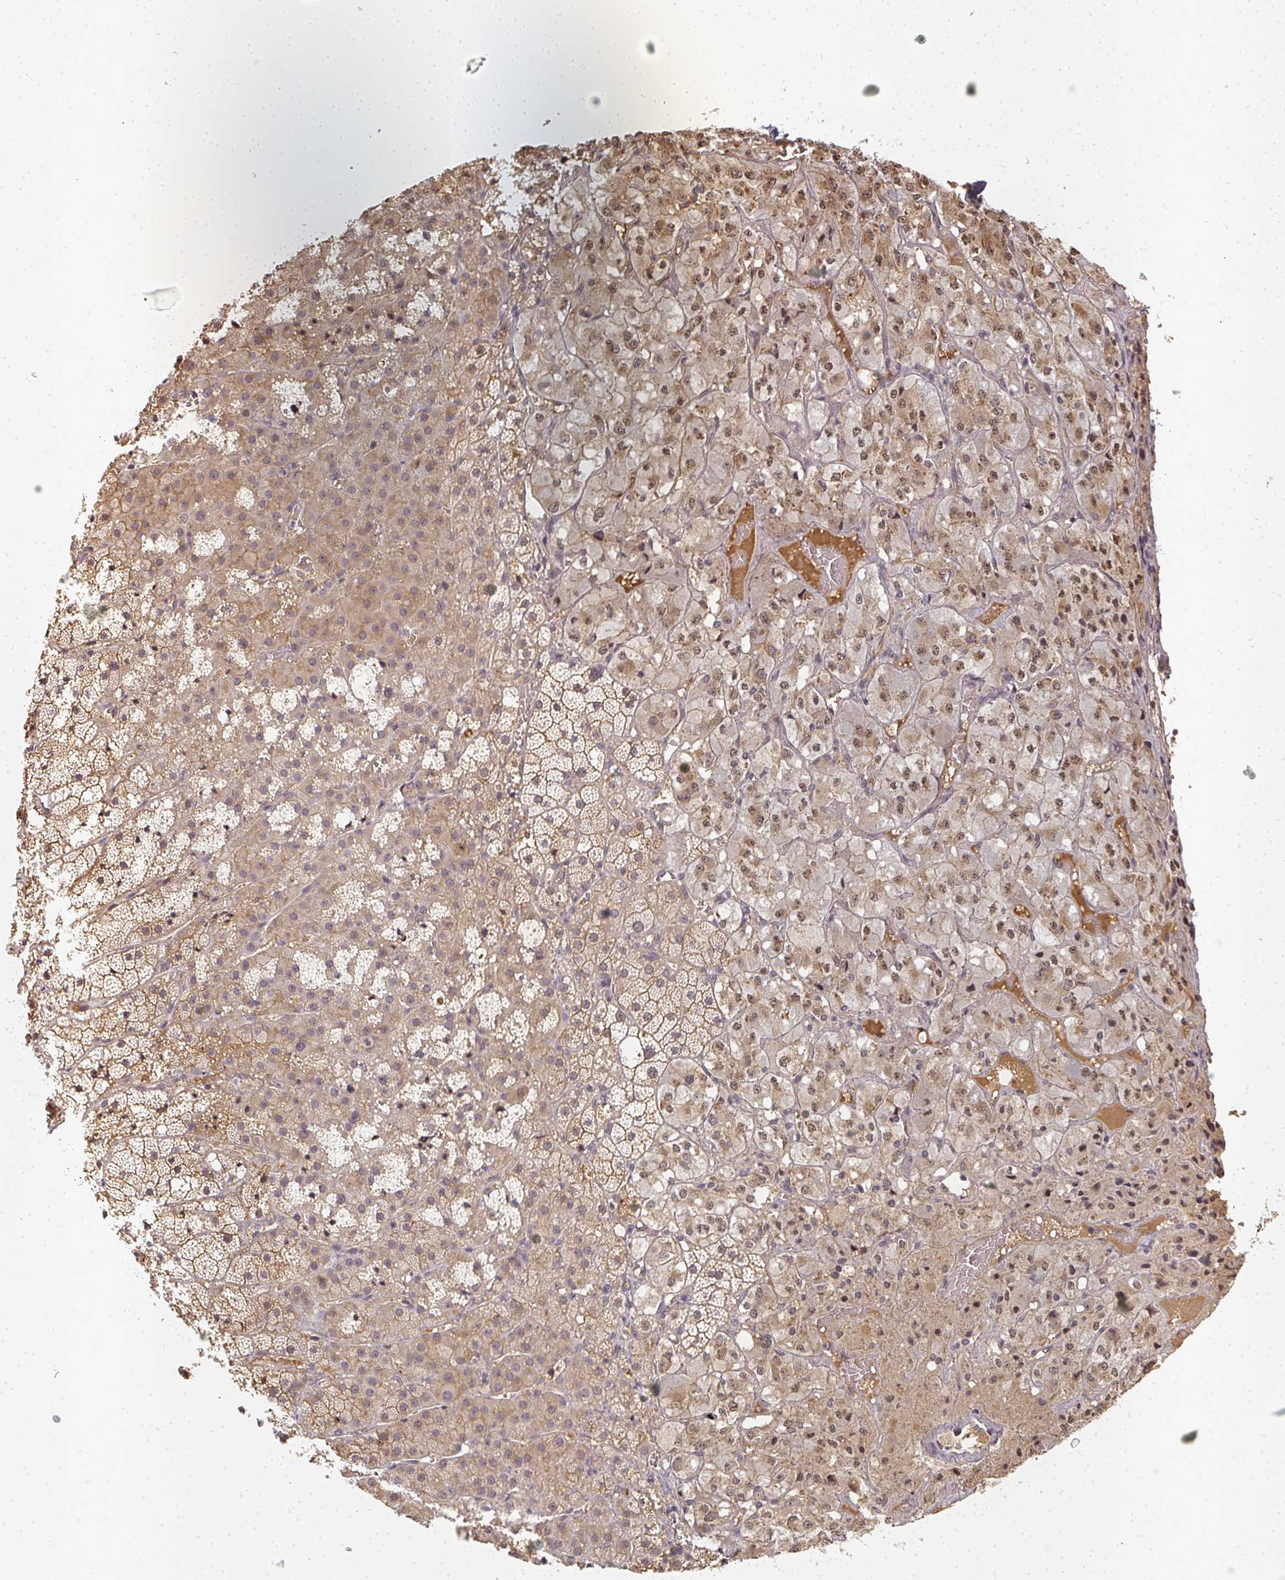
{"staining": {"intensity": "moderate", "quantity": "25%-75%", "location": "cytoplasmic/membranous"}, "tissue": "adrenal gland", "cell_type": "Glandular cells", "image_type": "normal", "snomed": [{"axis": "morphology", "description": "Normal tissue, NOS"}, {"axis": "topography", "description": "Adrenal gland"}], "caption": "Adrenal gland was stained to show a protein in brown. There is medium levels of moderate cytoplasmic/membranous staining in approximately 25%-75% of glandular cells. (IHC, brightfield microscopy, high magnification).", "gene": "SLC35B3", "patient": {"sex": "male", "age": 53}}